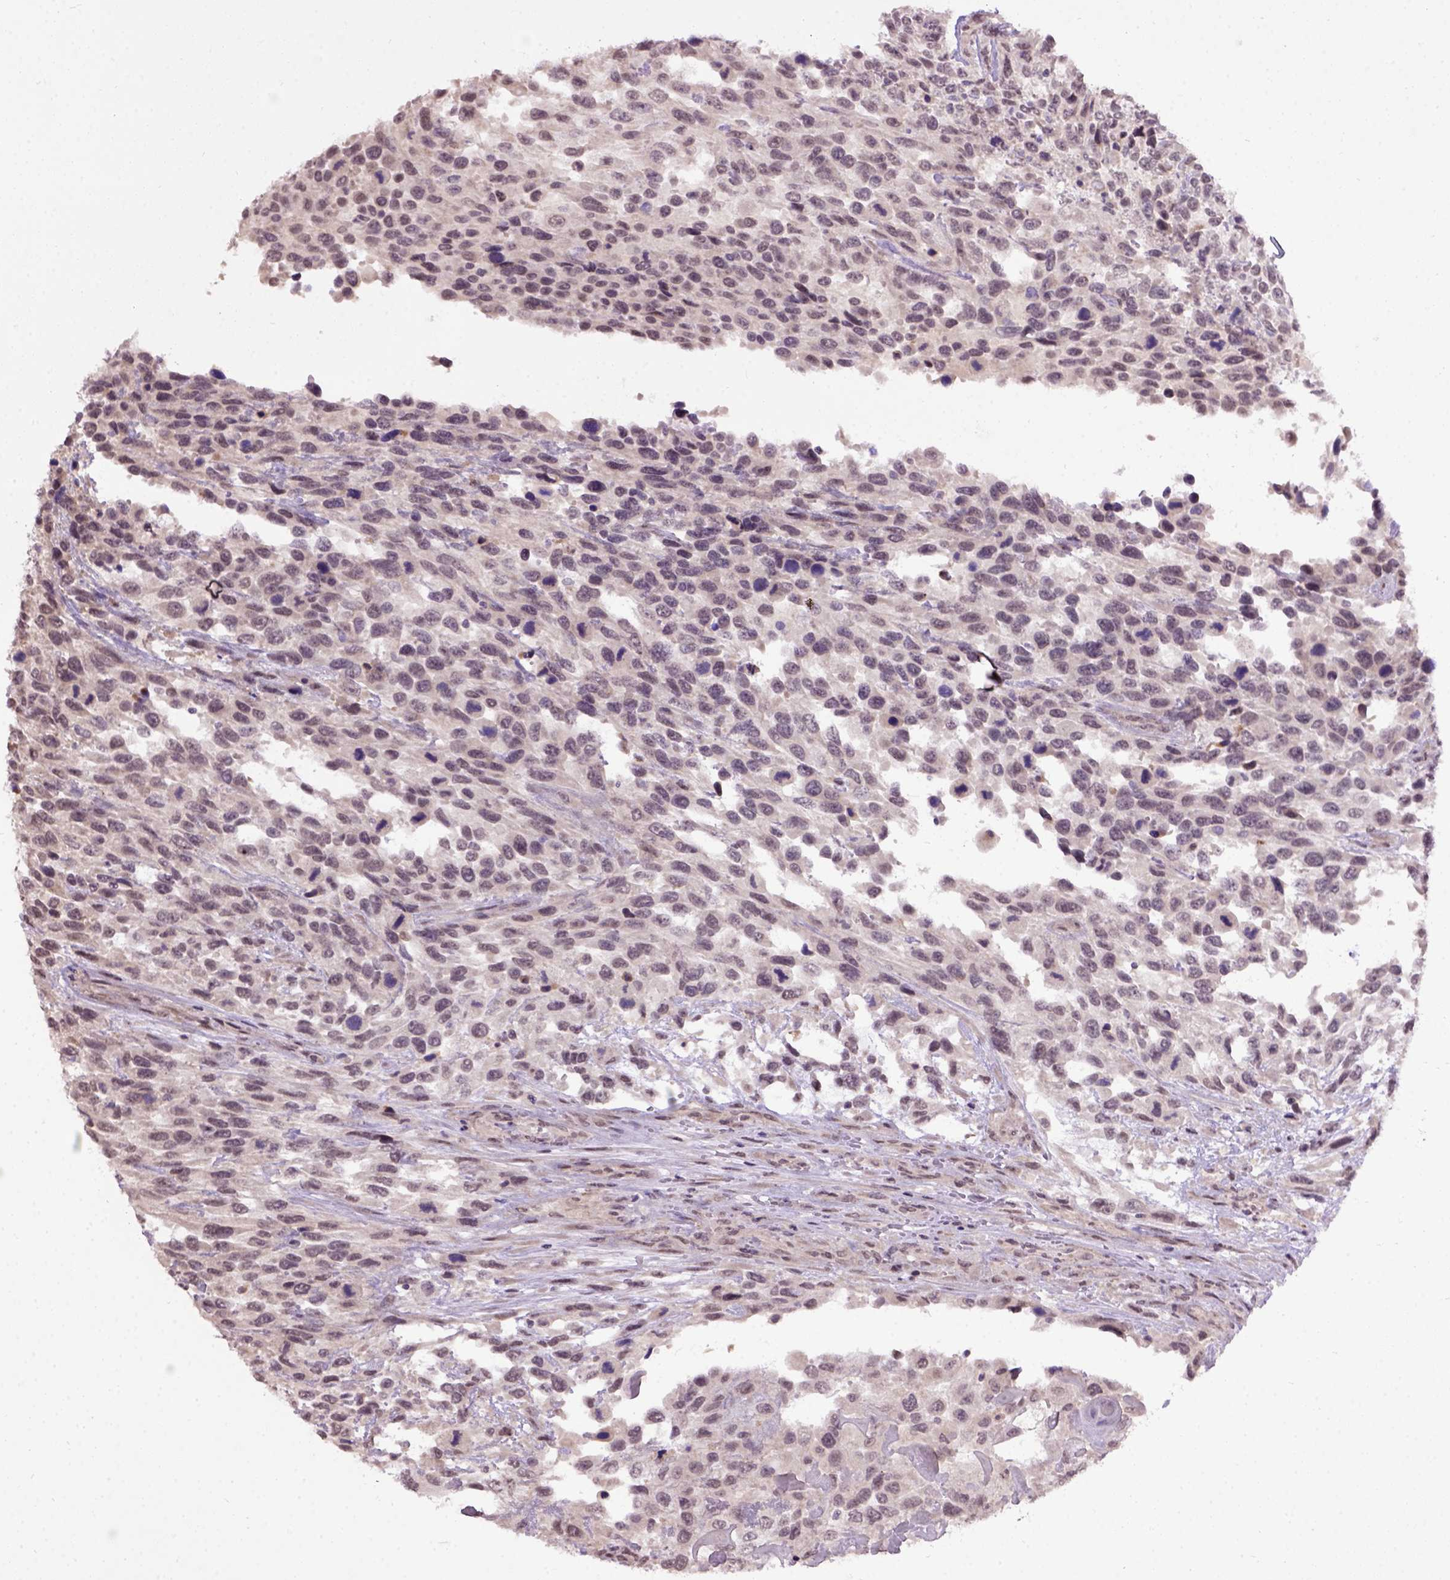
{"staining": {"intensity": "negative", "quantity": "none", "location": "none"}, "tissue": "urothelial cancer", "cell_type": "Tumor cells", "image_type": "cancer", "snomed": [{"axis": "morphology", "description": "Urothelial carcinoma, High grade"}, {"axis": "topography", "description": "Urinary bladder"}], "caption": "Immunohistochemistry photomicrograph of neoplastic tissue: urothelial cancer stained with DAB displays no significant protein expression in tumor cells.", "gene": "RAB43", "patient": {"sex": "female", "age": 70}}